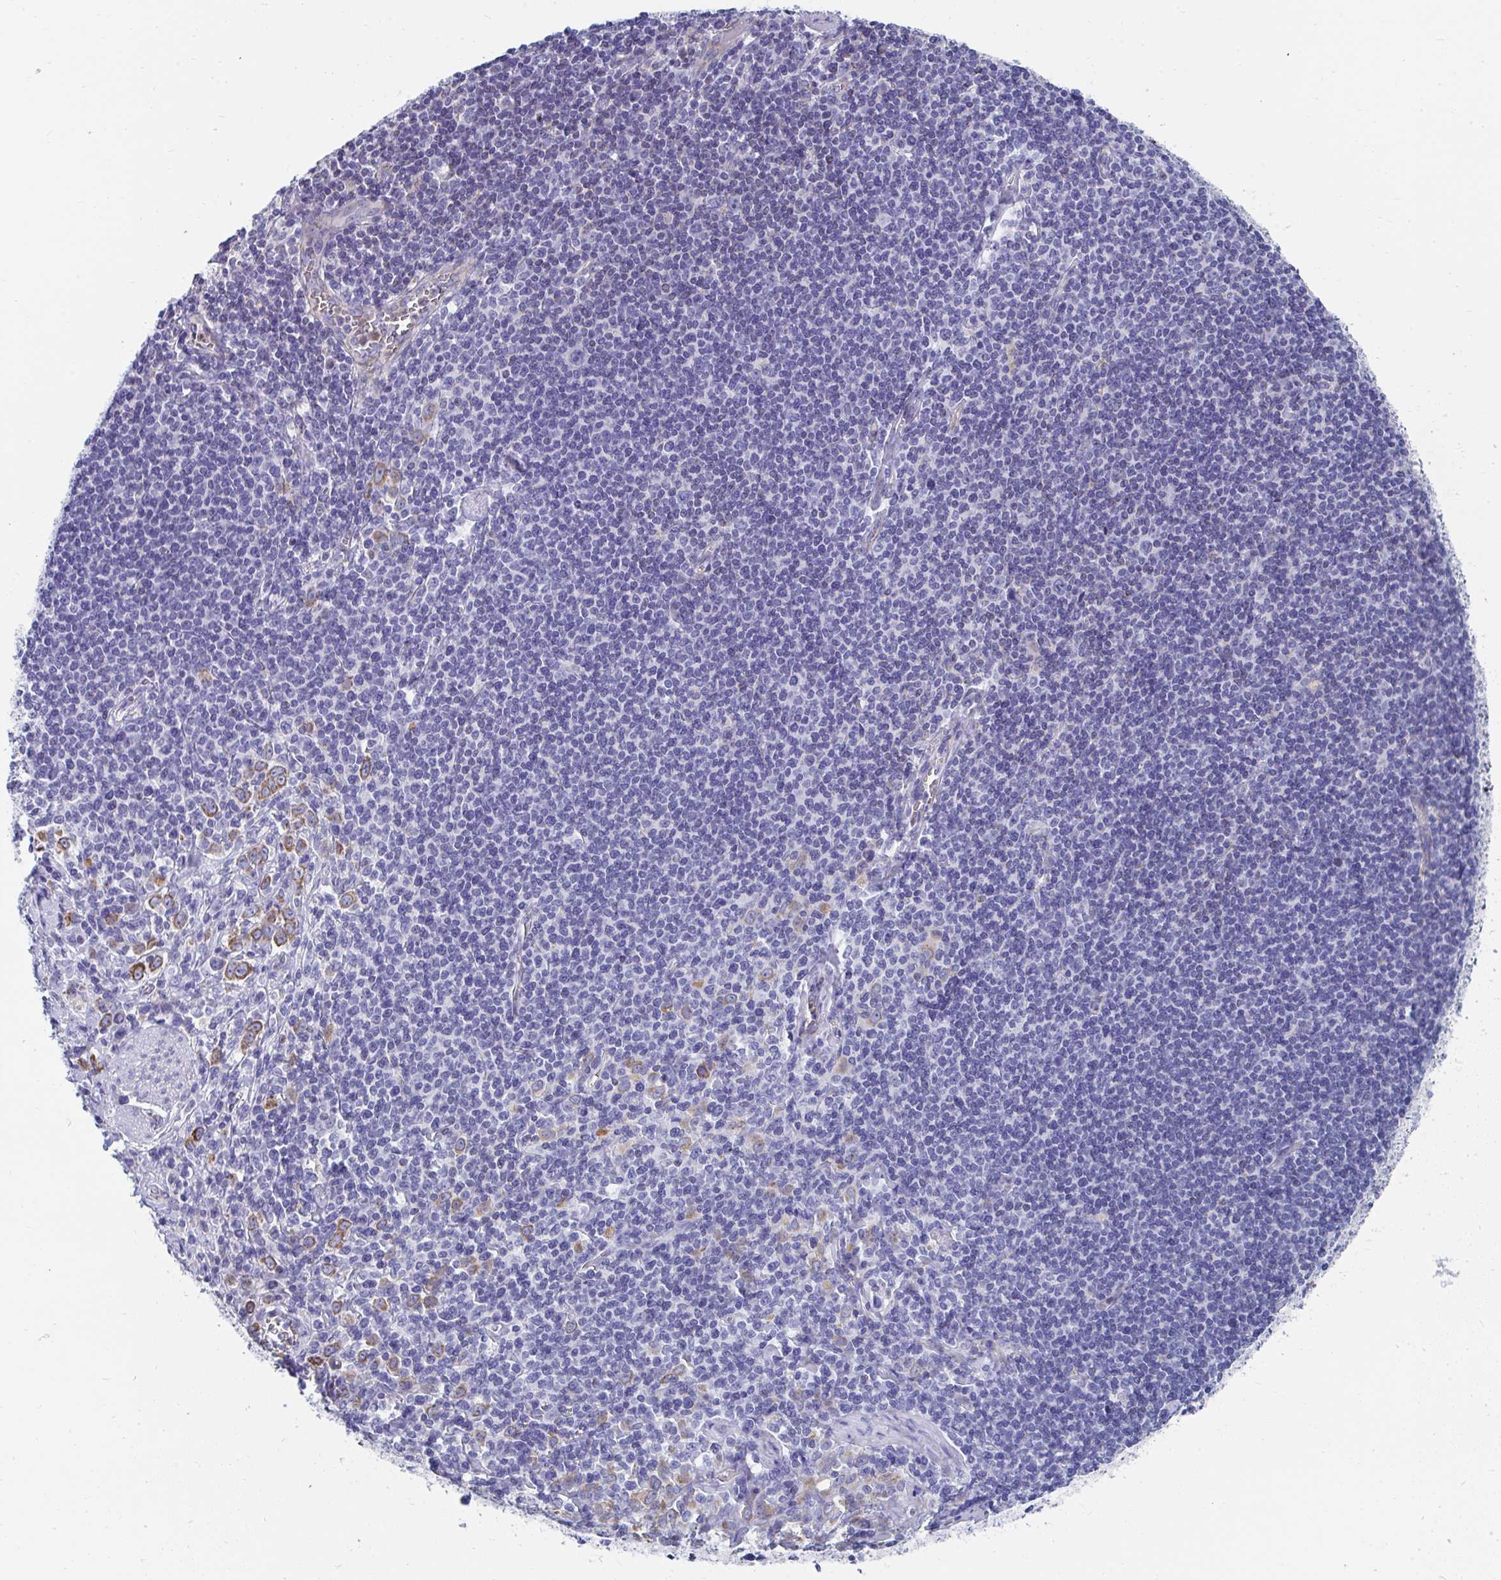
{"staining": {"intensity": "moderate", "quantity": ">75%", "location": "cytoplasmic/membranous"}, "tissue": "stomach cancer", "cell_type": "Tumor cells", "image_type": "cancer", "snomed": [{"axis": "morphology", "description": "Adenocarcinoma, NOS"}, {"axis": "topography", "description": "Stomach, upper"}], "caption": "Tumor cells display moderate cytoplasmic/membranous expression in about >75% of cells in stomach cancer.", "gene": "MGAM2", "patient": {"sex": "male", "age": 75}}